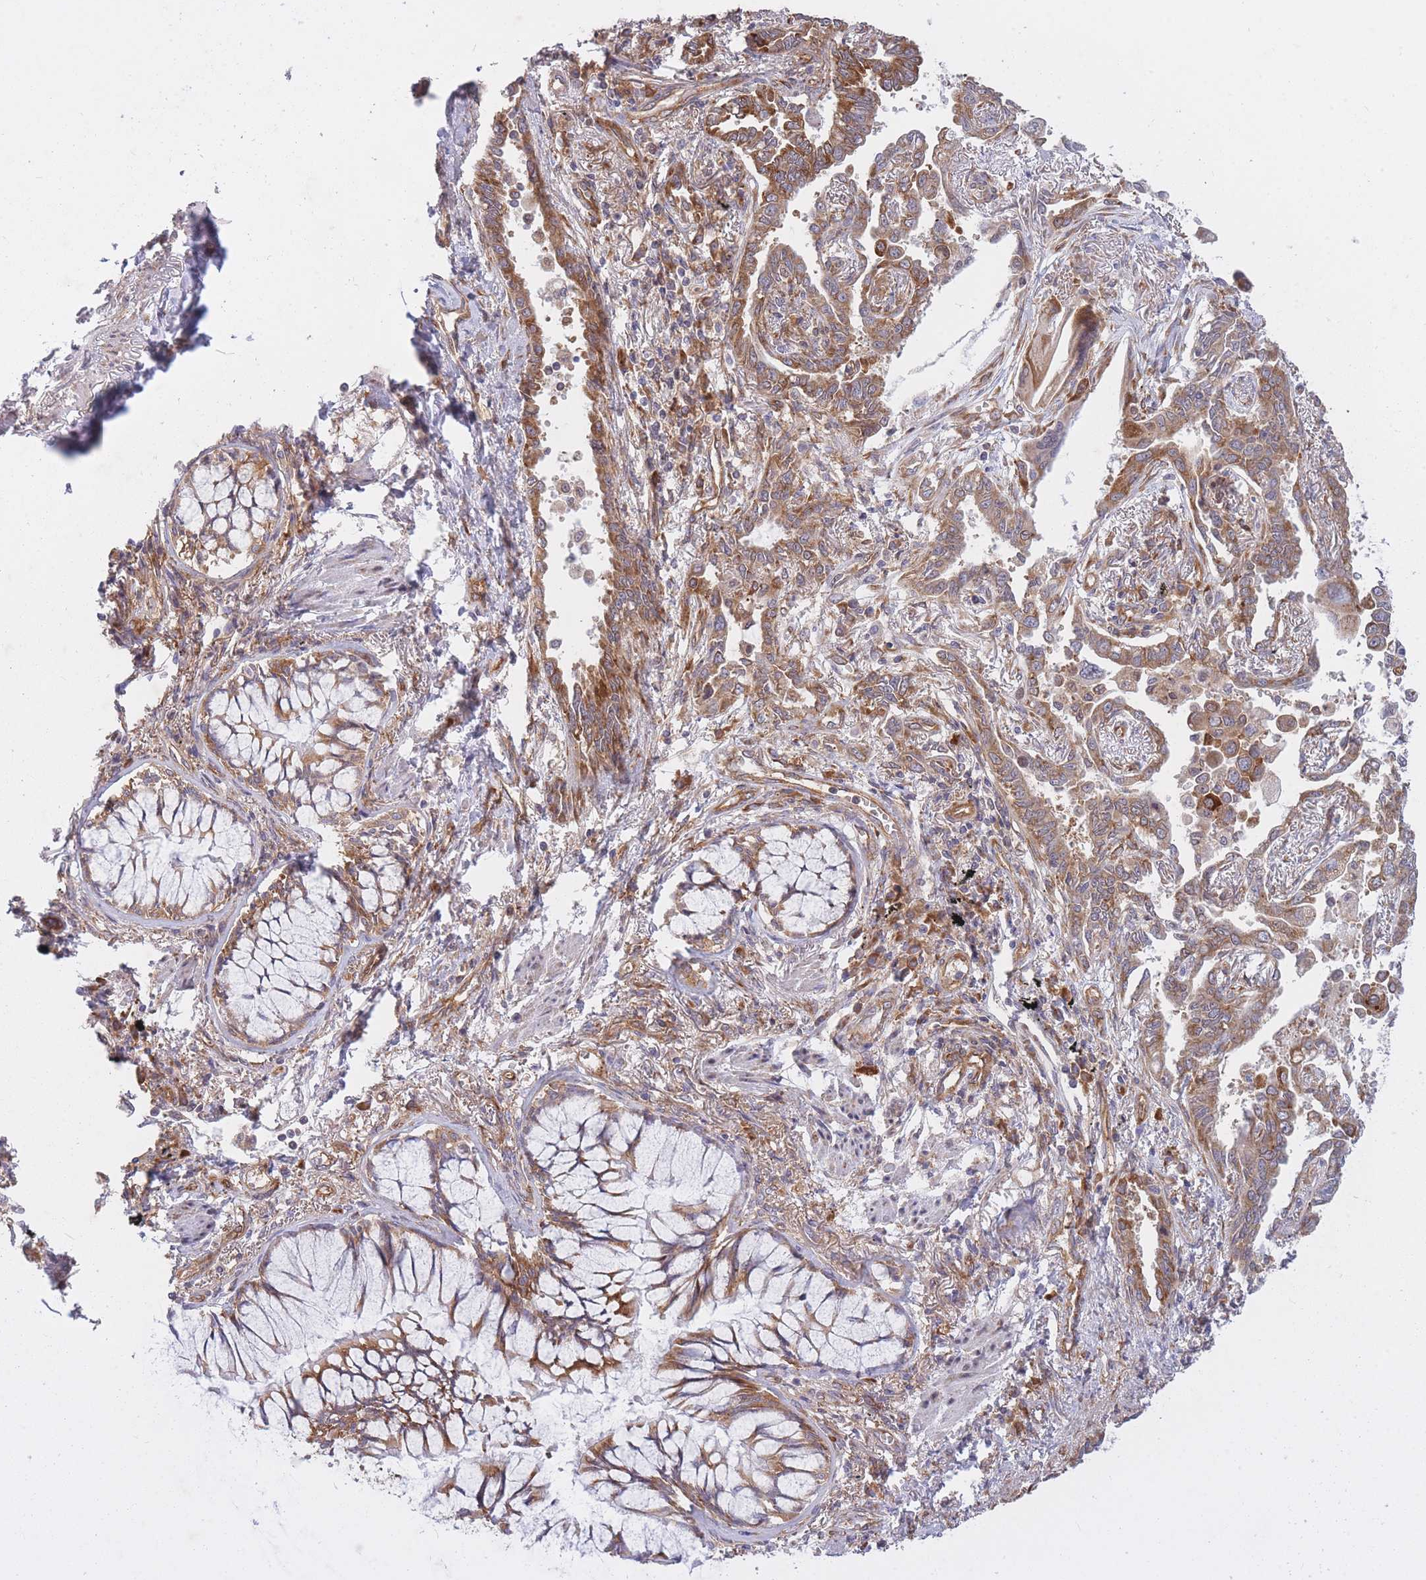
{"staining": {"intensity": "moderate", "quantity": ">75%", "location": "cytoplasmic/membranous"}, "tissue": "lung cancer", "cell_type": "Tumor cells", "image_type": "cancer", "snomed": [{"axis": "morphology", "description": "Adenocarcinoma, NOS"}, {"axis": "topography", "description": "Lung"}], "caption": "Moderate cytoplasmic/membranous positivity is seen in approximately >75% of tumor cells in lung cancer (adenocarcinoma). (IHC, brightfield microscopy, high magnification).", "gene": "CCDC124", "patient": {"sex": "male", "age": 67}}